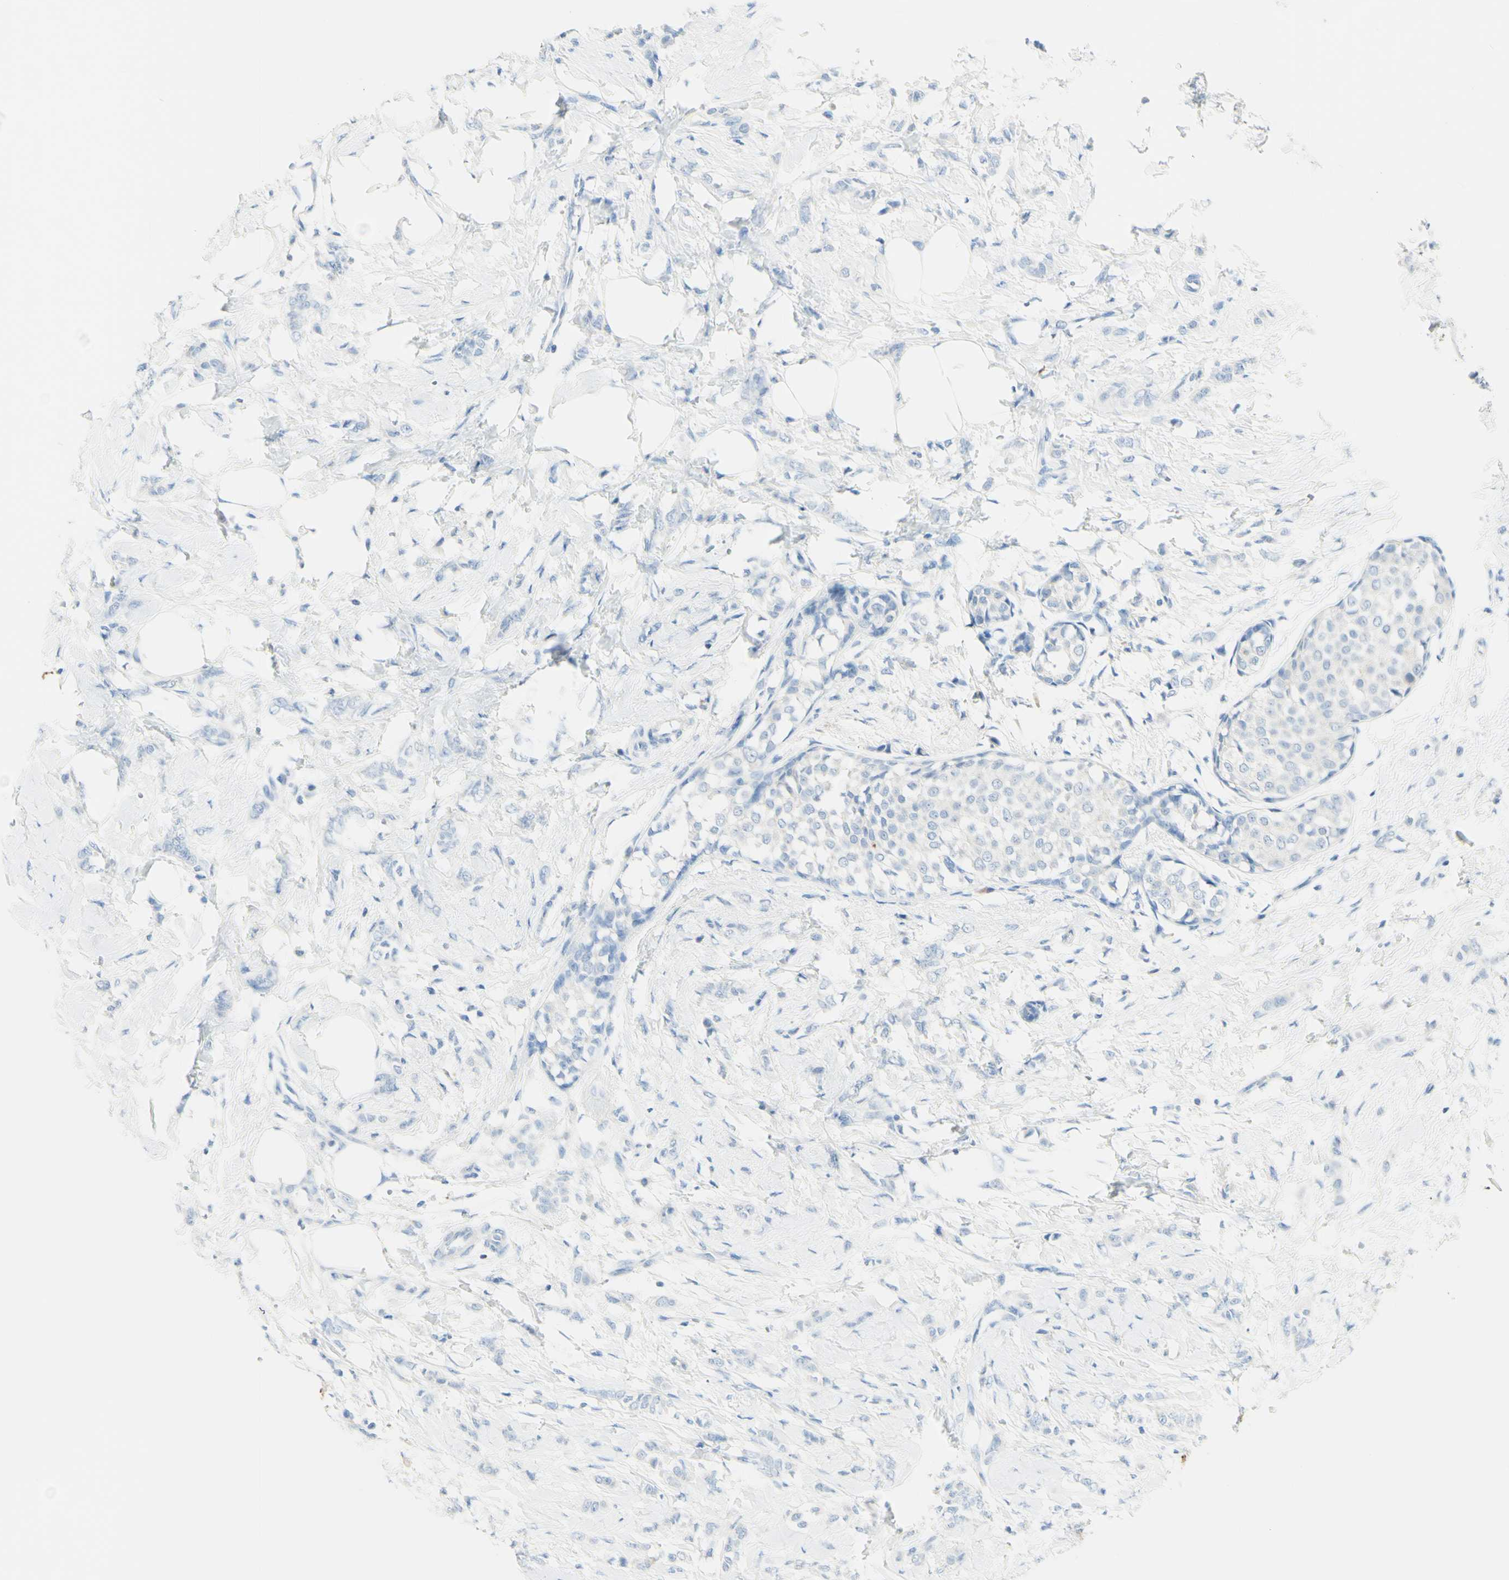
{"staining": {"intensity": "negative", "quantity": "none", "location": "none"}, "tissue": "breast cancer", "cell_type": "Tumor cells", "image_type": "cancer", "snomed": [{"axis": "morphology", "description": "Lobular carcinoma, in situ"}, {"axis": "morphology", "description": "Lobular carcinoma"}, {"axis": "topography", "description": "Breast"}], "caption": "This is a histopathology image of immunohistochemistry staining of breast lobular carcinoma in situ, which shows no staining in tumor cells.", "gene": "TSPAN1", "patient": {"sex": "female", "age": 41}}